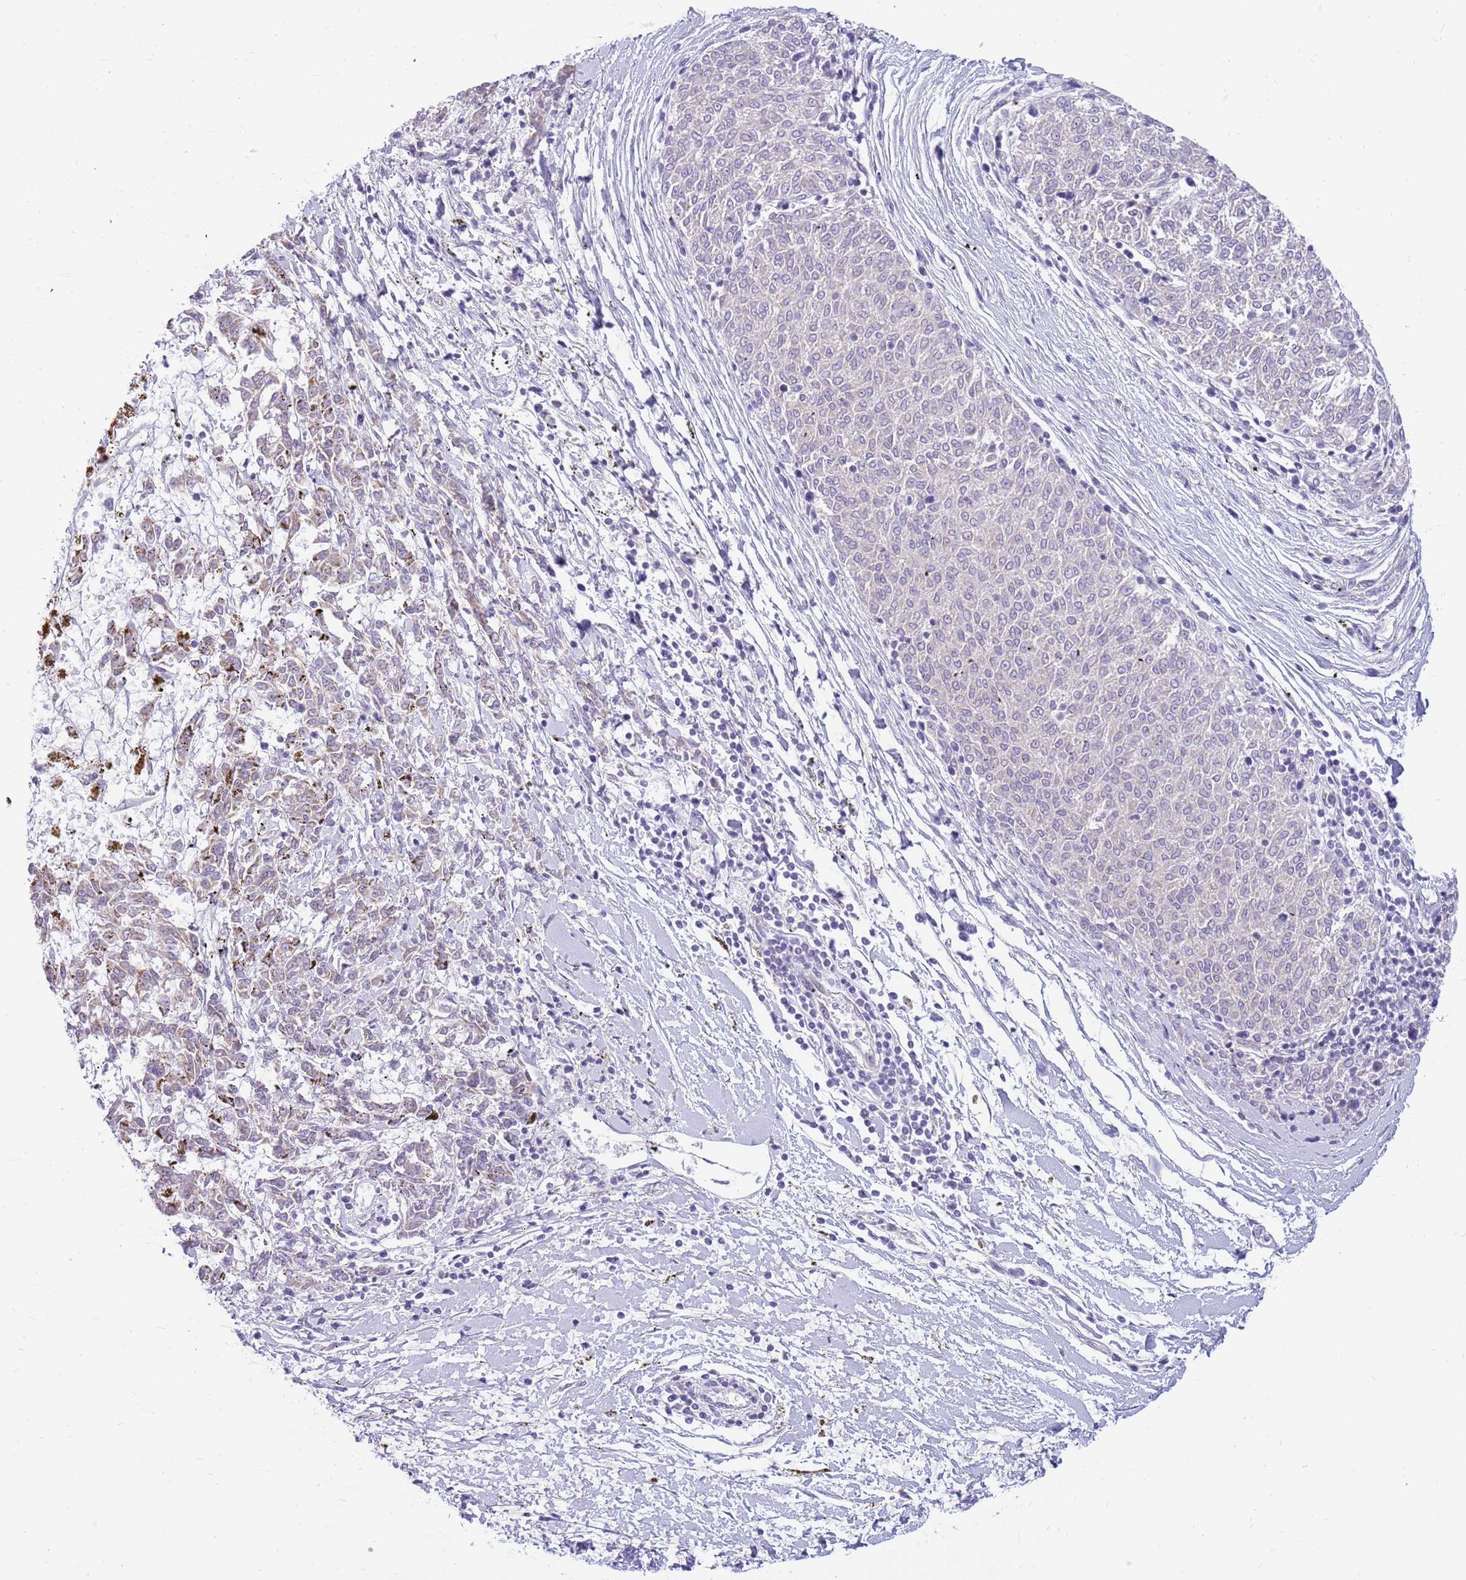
{"staining": {"intensity": "weak", "quantity": "<25%", "location": "cytoplasmic/membranous"}, "tissue": "melanoma", "cell_type": "Tumor cells", "image_type": "cancer", "snomed": [{"axis": "morphology", "description": "Malignant melanoma, NOS"}, {"axis": "topography", "description": "Skin"}], "caption": "Immunohistochemical staining of malignant melanoma exhibits no significant expression in tumor cells.", "gene": "DNAJA3", "patient": {"sex": "female", "age": 72}}